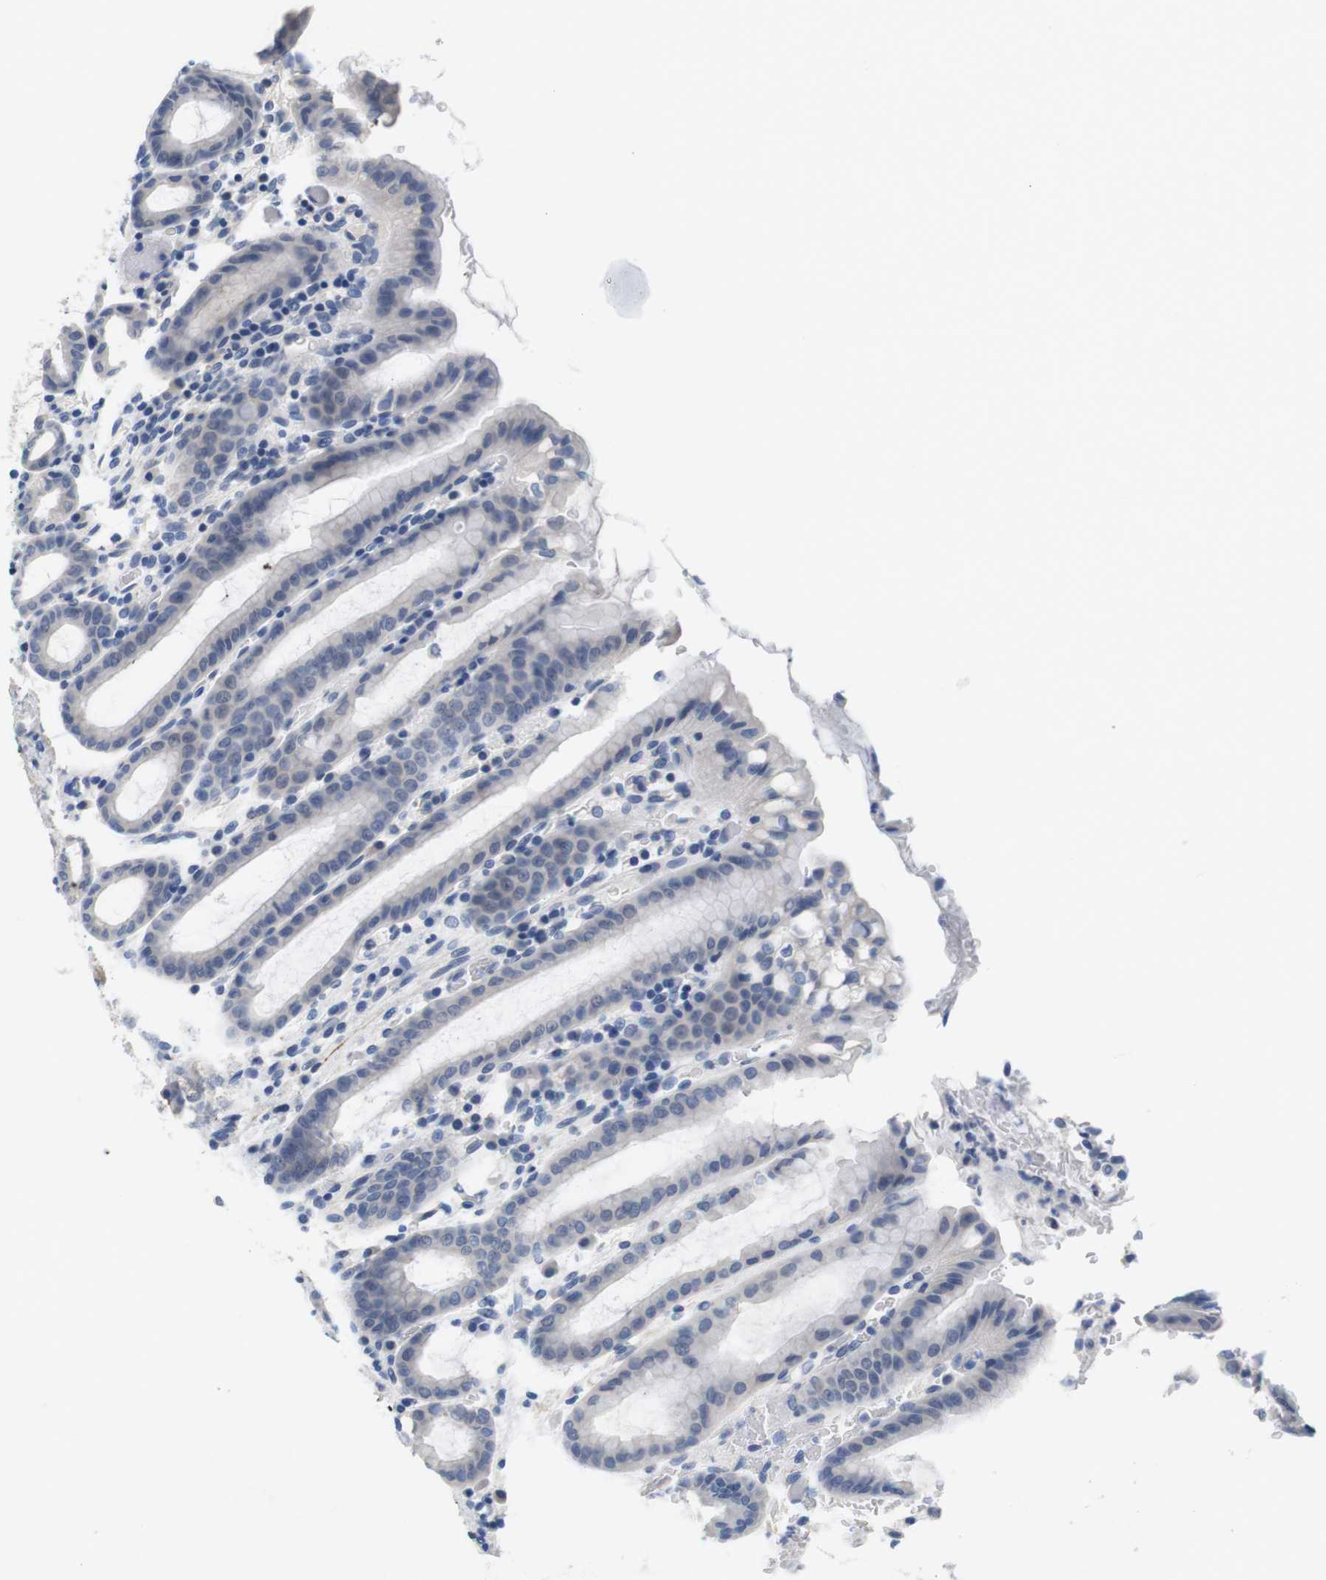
{"staining": {"intensity": "moderate", "quantity": "<25%", "location": "cytoplasmic/membranous"}, "tissue": "stomach", "cell_type": "Glandular cells", "image_type": "normal", "snomed": [{"axis": "morphology", "description": "Normal tissue, NOS"}, {"axis": "topography", "description": "Stomach, upper"}], "caption": "The immunohistochemical stain highlights moderate cytoplasmic/membranous staining in glandular cells of benign stomach. The protein is stained brown, and the nuclei are stained in blue (DAB IHC with brightfield microscopy, high magnification).", "gene": "MAP6", "patient": {"sex": "male", "age": 68}}